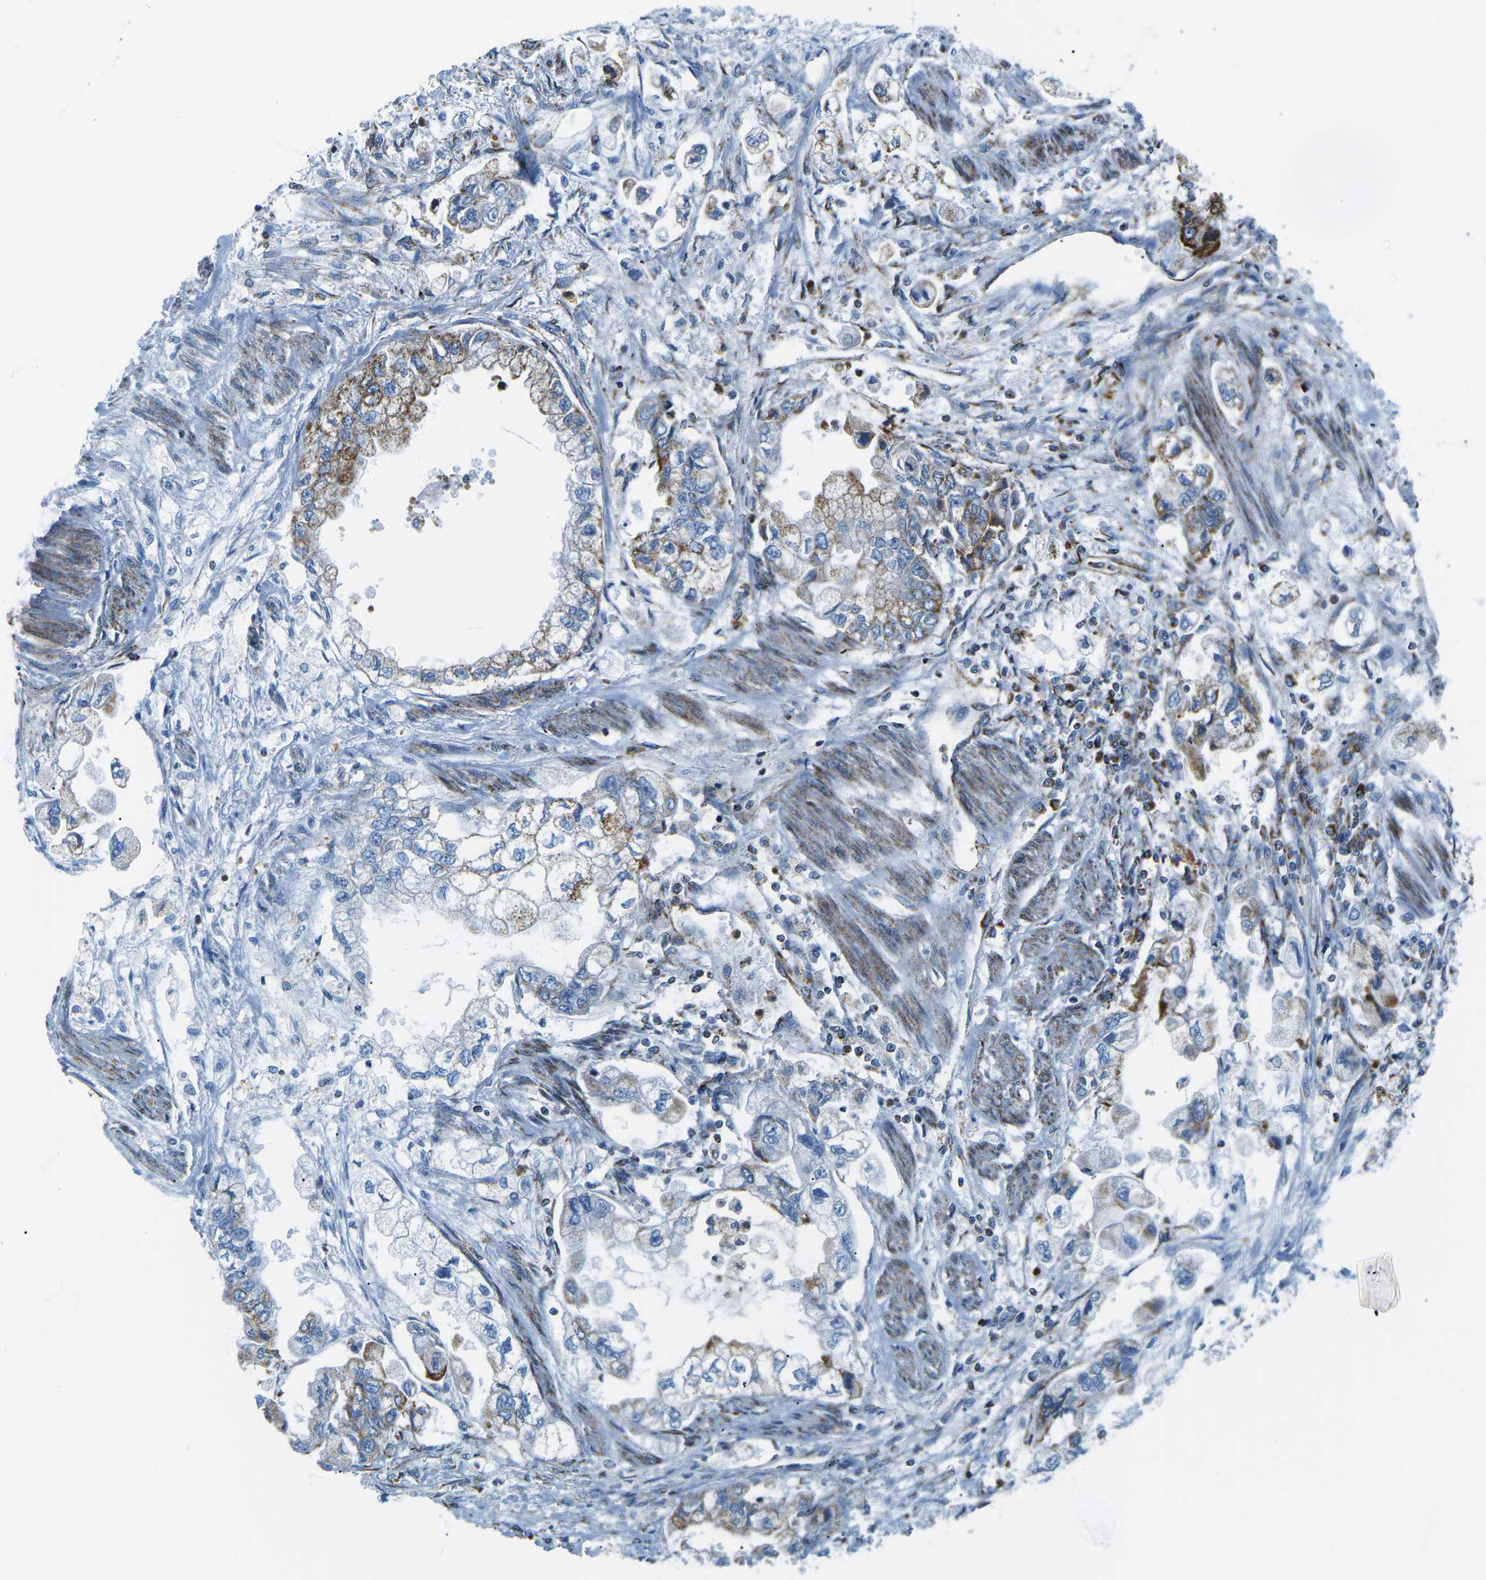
{"staining": {"intensity": "strong", "quantity": "25%-75%", "location": "cytoplasmic/membranous"}, "tissue": "stomach cancer", "cell_type": "Tumor cells", "image_type": "cancer", "snomed": [{"axis": "morphology", "description": "Normal tissue, NOS"}, {"axis": "morphology", "description": "Adenocarcinoma, NOS"}, {"axis": "topography", "description": "Stomach"}], "caption": "Stomach adenocarcinoma was stained to show a protein in brown. There is high levels of strong cytoplasmic/membranous expression in approximately 25%-75% of tumor cells.", "gene": "COX6C", "patient": {"sex": "male", "age": 62}}